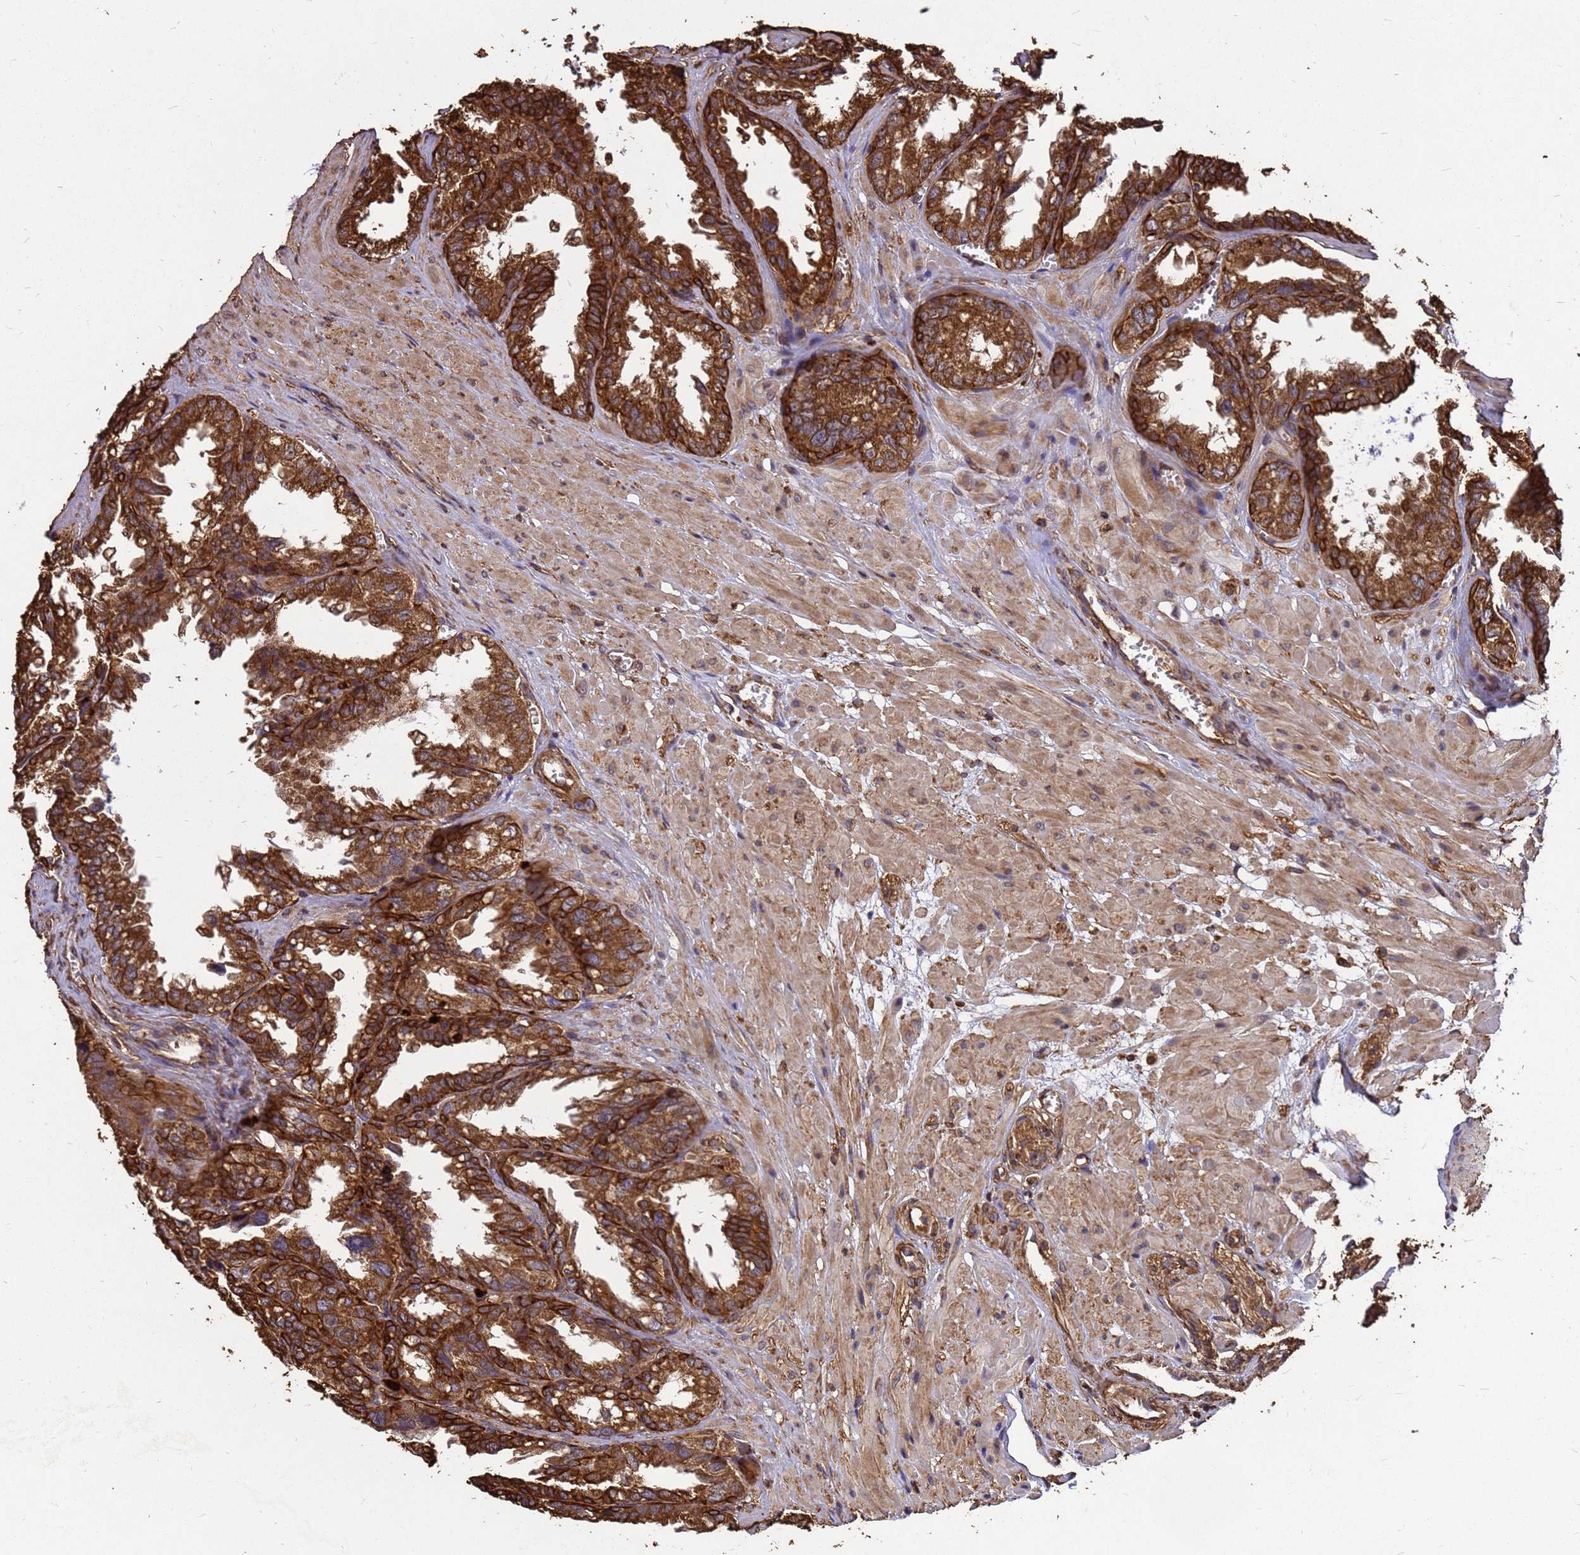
{"staining": {"intensity": "strong", "quantity": ">75%", "location": "cytoplasmic/membranous"}, "tissue": "seminal vesicle", "cell_type": "Glandular cells", "image_type": "normal", "snomed": [{"axis": "morphology", "description": "Normal tissue, NOS"}, {"axis": "topography", "description": "Prostate"}, {"axis": "topography", "description": "Seminal veicle"}], "caption": "Seminal vesicle was stained to show a protein in brown. There is high levels of strong cytoplasmic/membranous staining in approximately >75% of glandular cells. (DAB (3,3'-diaminobenzidine) IHC, brown staining for protein, blue staining for nuclei).", "gene": "ZNF618", "patient": {"sex": "male", "age": 51}}